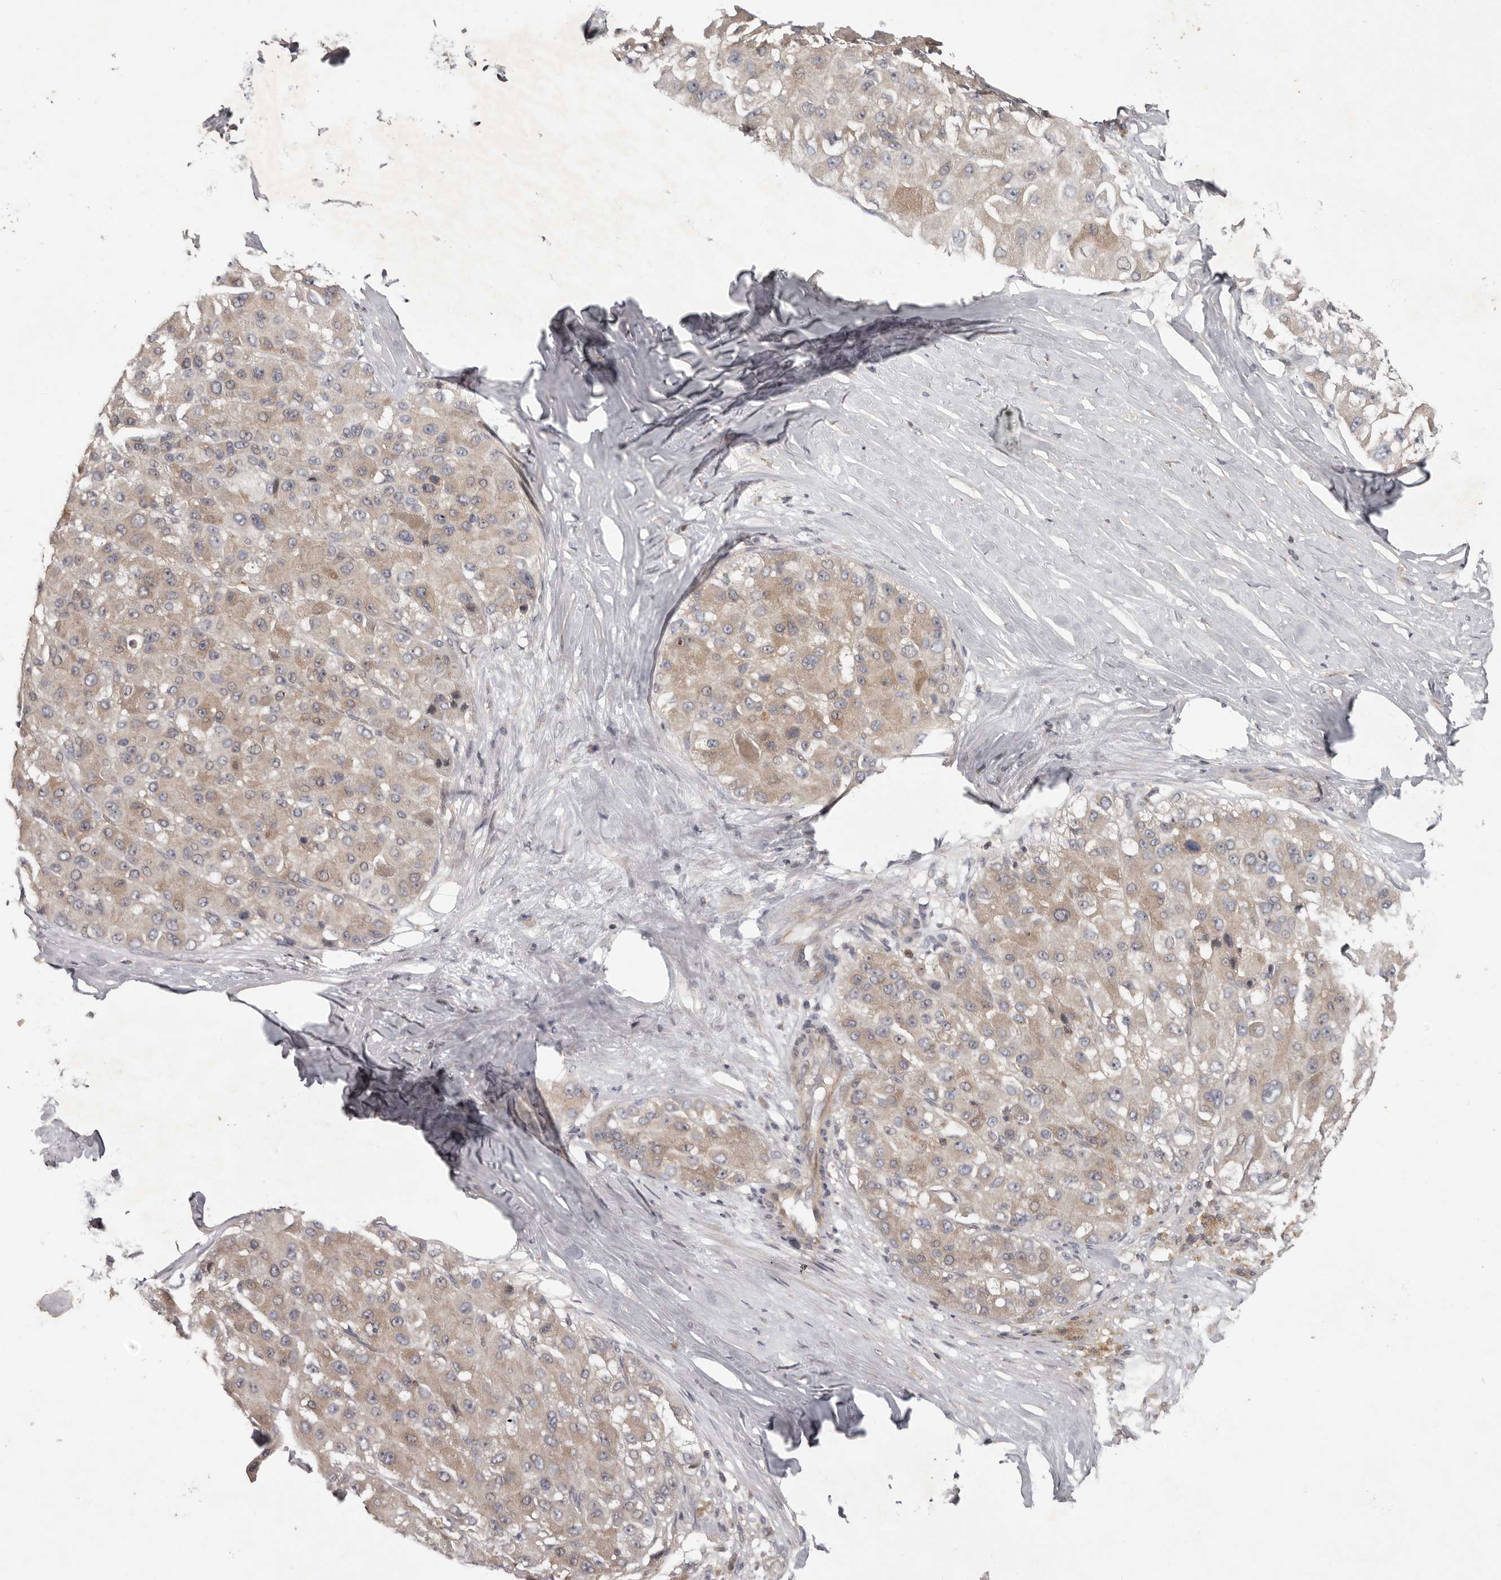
{"staining": {"intensity": "weak", "quantity": ">75%", "location": "cytoplasmic/membranous"}, "tissue": "liver cancer", "cell_type": "Tumor cells", "image_type": "cancer", "snomed": [{"axis": "morphology", "description": "Carcinoma, Hepatocellular, NOS"}, {"axis": "topography", "description": "Liver"}], "caption": "Liver cancer (hepatocellular carcinoma) stained with DAB IHC displays low levels of weak cytoplasmic/membranous positivity in approximately >75% of tumor cells. (Brightfield microscopy of DAB IHC at high magnification).", "gene": "ANKRD44", "patient": {"sex": "male", "age": 80}}